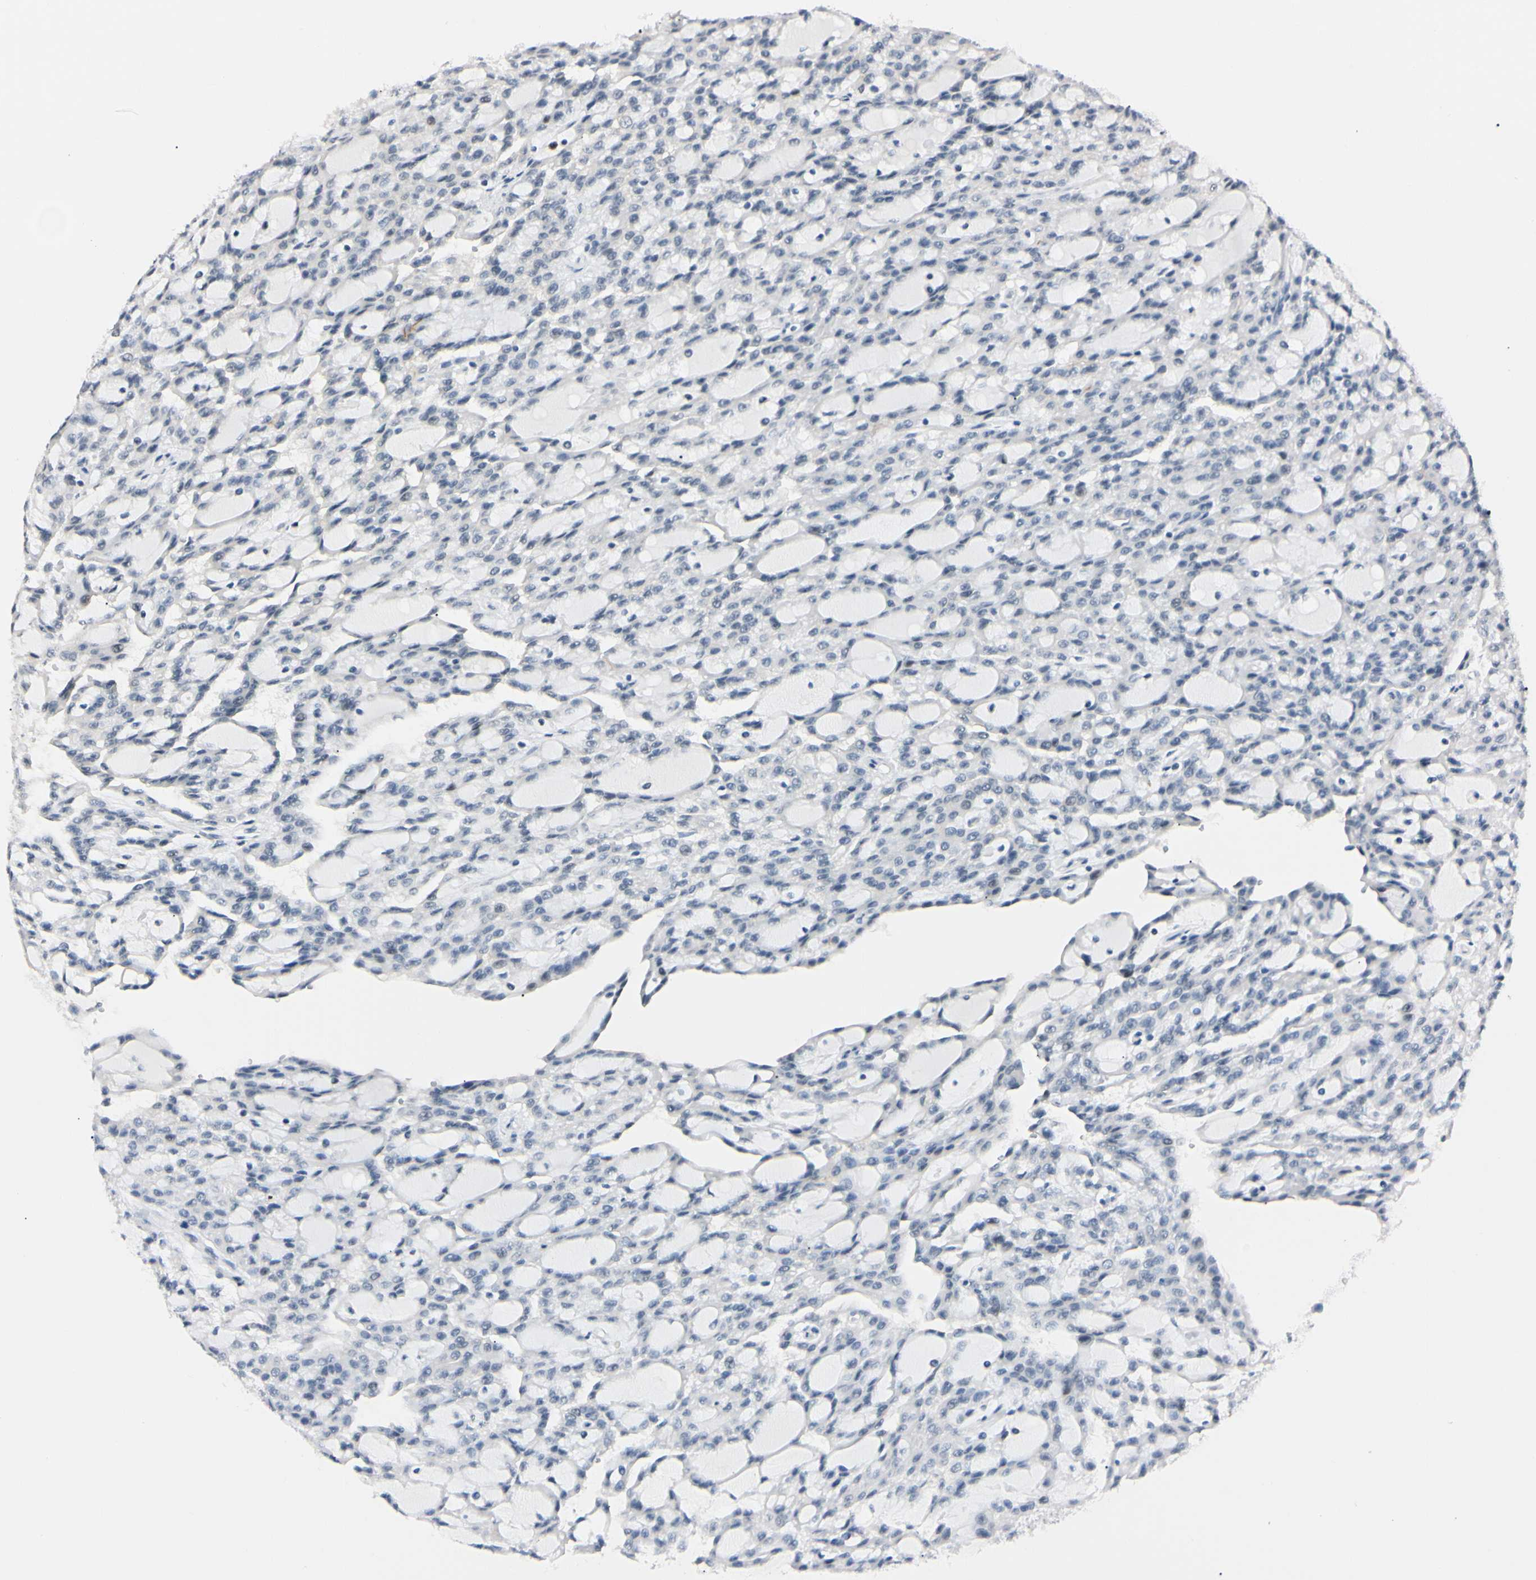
{"staining": {"intensity": "negative", "quantity": "none", "location": "none"}, "tissue": "renal cancer", "cell_type": "Tumor cells", "image_type": "cancer", "snomed": [{"axis": "morphology", "description": "Adenocarcinoma, NOS"}, {"axis": "topography", "description": "Kidney"}], "caption": "This is an immunohistochemistry photomicrograph of renal cancer. There is no positivity in tumor cells.", "gene": "ZNF134", "patient": {"sex": "male", "age": 63}}